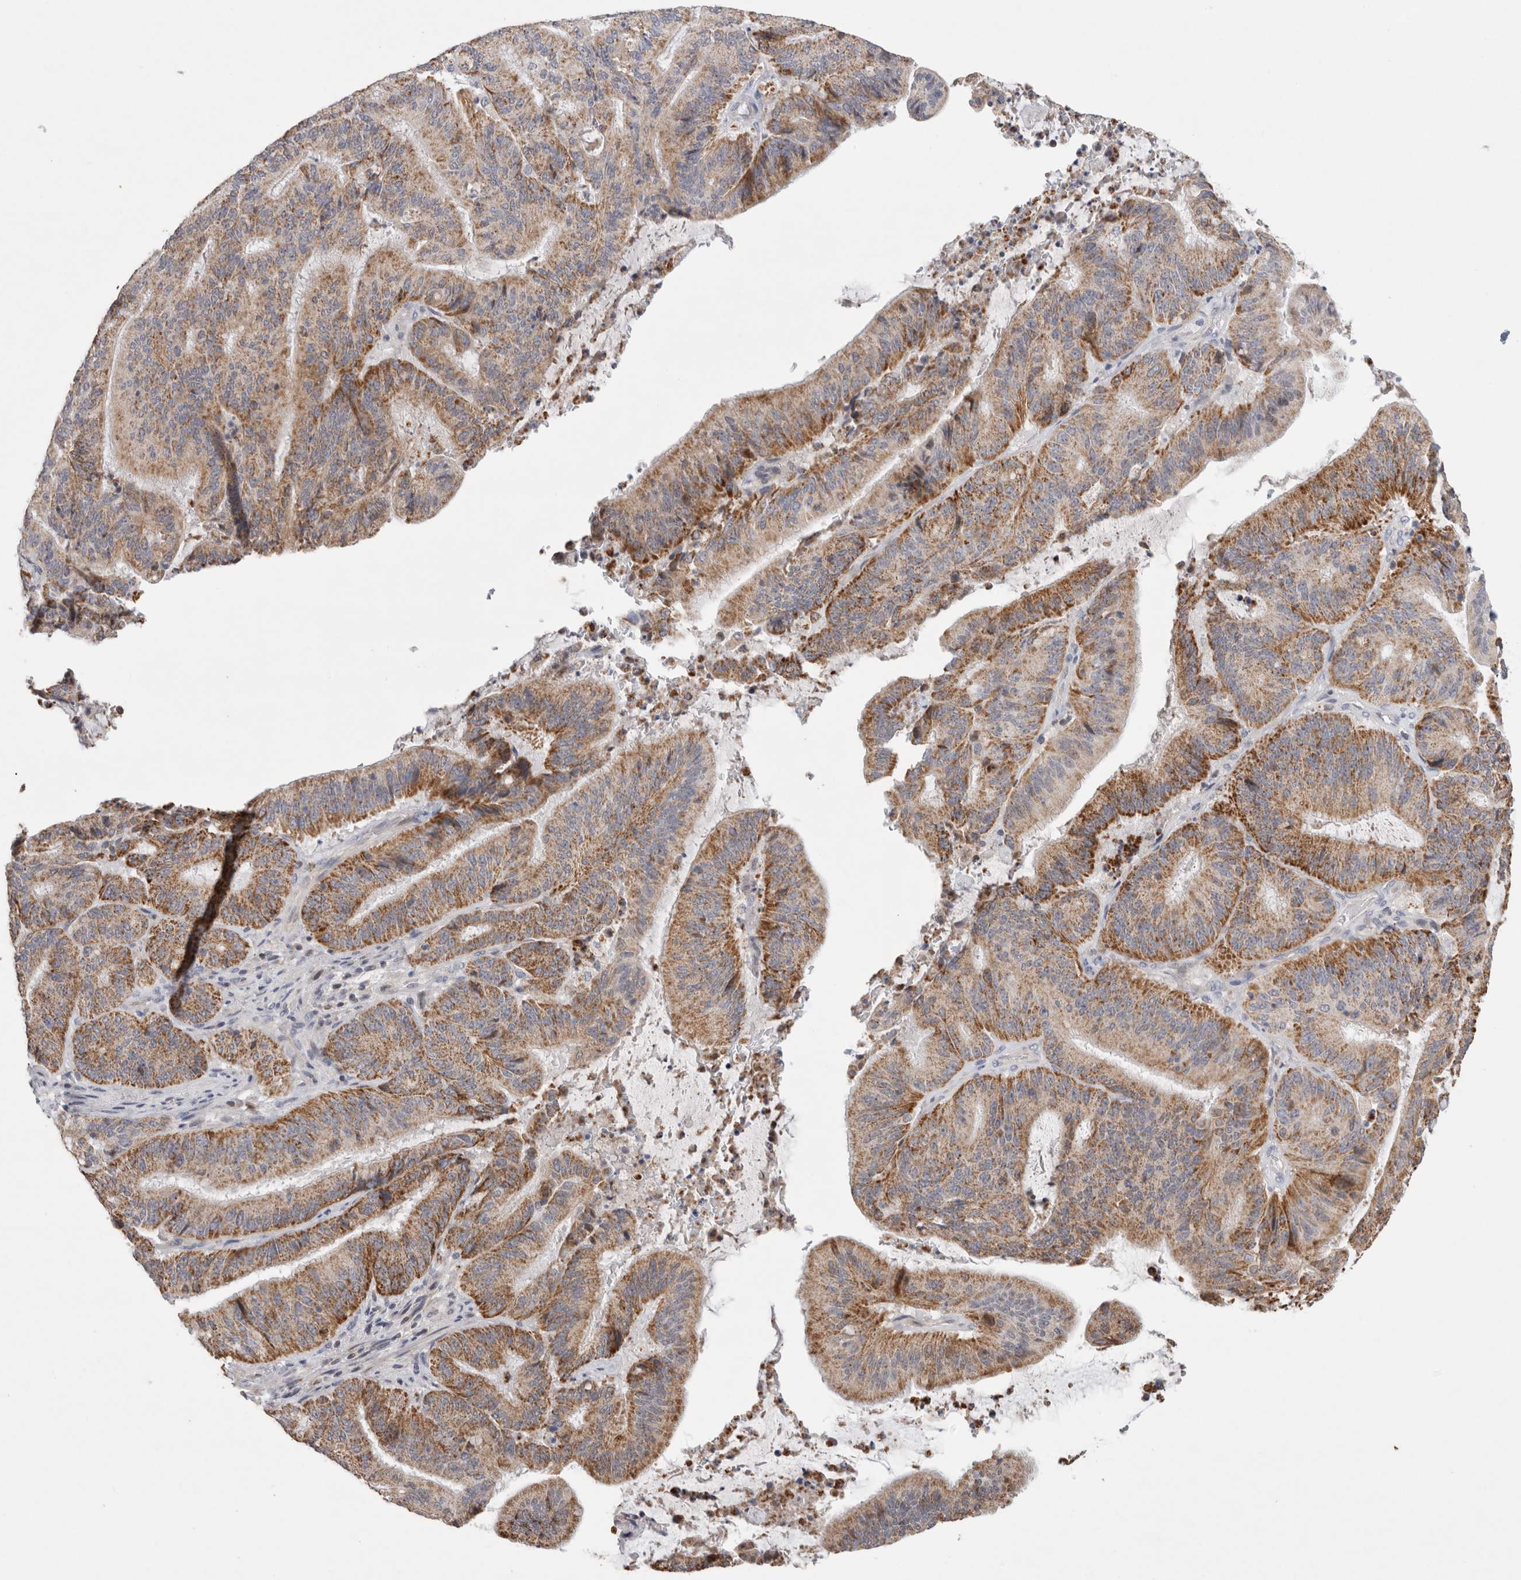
{"staining": {"intensity": "moderate", "quantity": ">75%", "location": "cytoplasmic/membranous"}, "tissue": "liver cancer", "cell_type": "Tumor cells", "image_type": "cancer", "snomed": [{"axis": "morphology", "description": "Normal tissue, NOS"}, {"axis": "morphology", "description": "Cholangiocarcinoma"}, {"axis": "topography", "description": "Liver"}, {"axis": "topography", "description": "Peripheral nerve tissue"}], "caption": "A micrograph of human liver cancer stained for a protein displays moderate cytoplasmic/membranous brown staining in tumor cells. (Brightfield microscopy of DAB IHC at high magnification).", "gene": "AGMAT", "patient": {"sex": "female", "age": 73}}